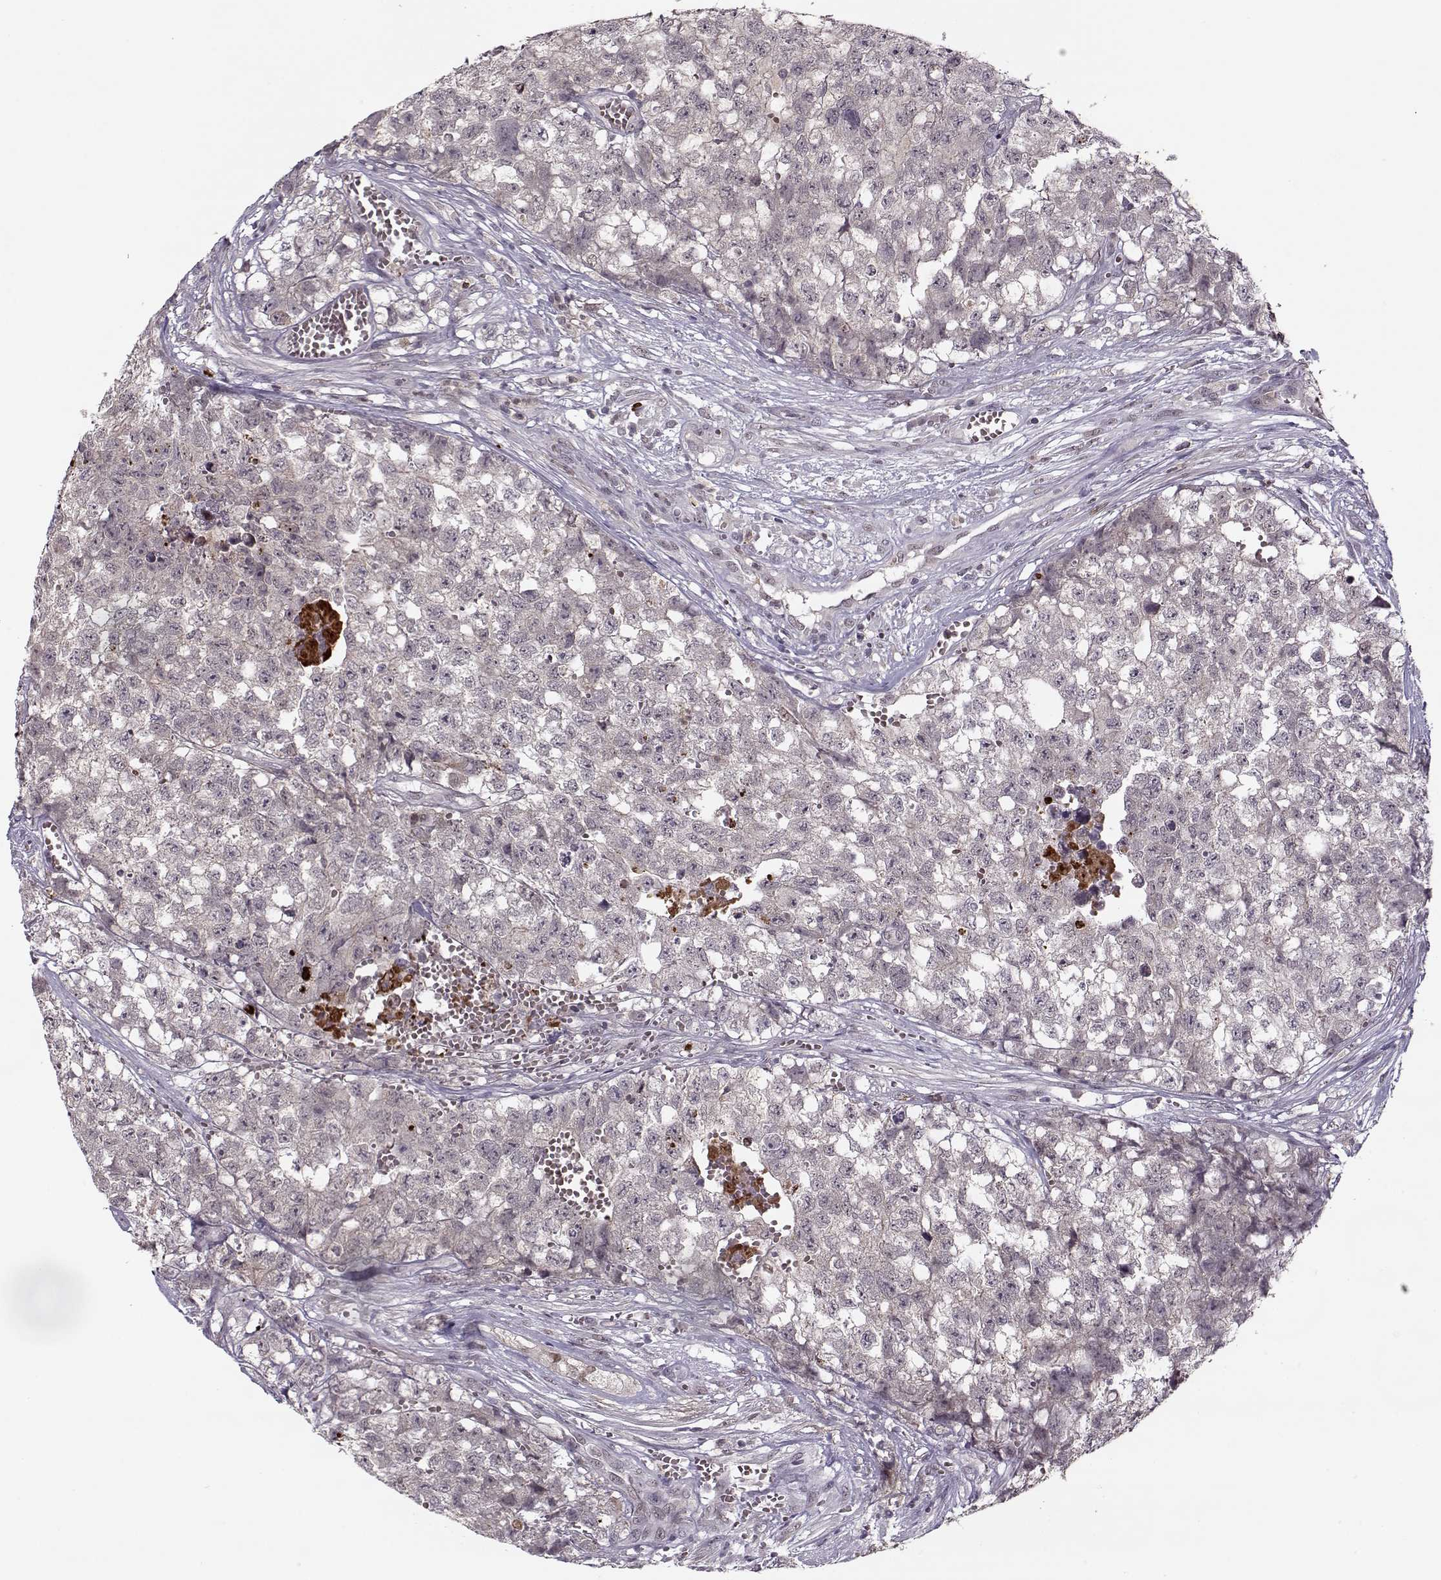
{"staining": {"intensity": "negative", "quantity": "none", "location": "none"}, "tissue": "testis cancer", "cell_type": "Tumor cells", "image_type": "cancer", "snomed": [{"axis": "morphology", "description": "Seminoma, NOS"}, {"axis": "morphology", "description": "Carcinoma, Embryonal, NOS"}, {"axis": "topography", "description": "Testis"}], "caption": "This is an IHC micrograph of human testis seminoma. There is no staining in tumor cells.", "gene": "DENND4B", "patient": {"sex": "male", "age": 22}}